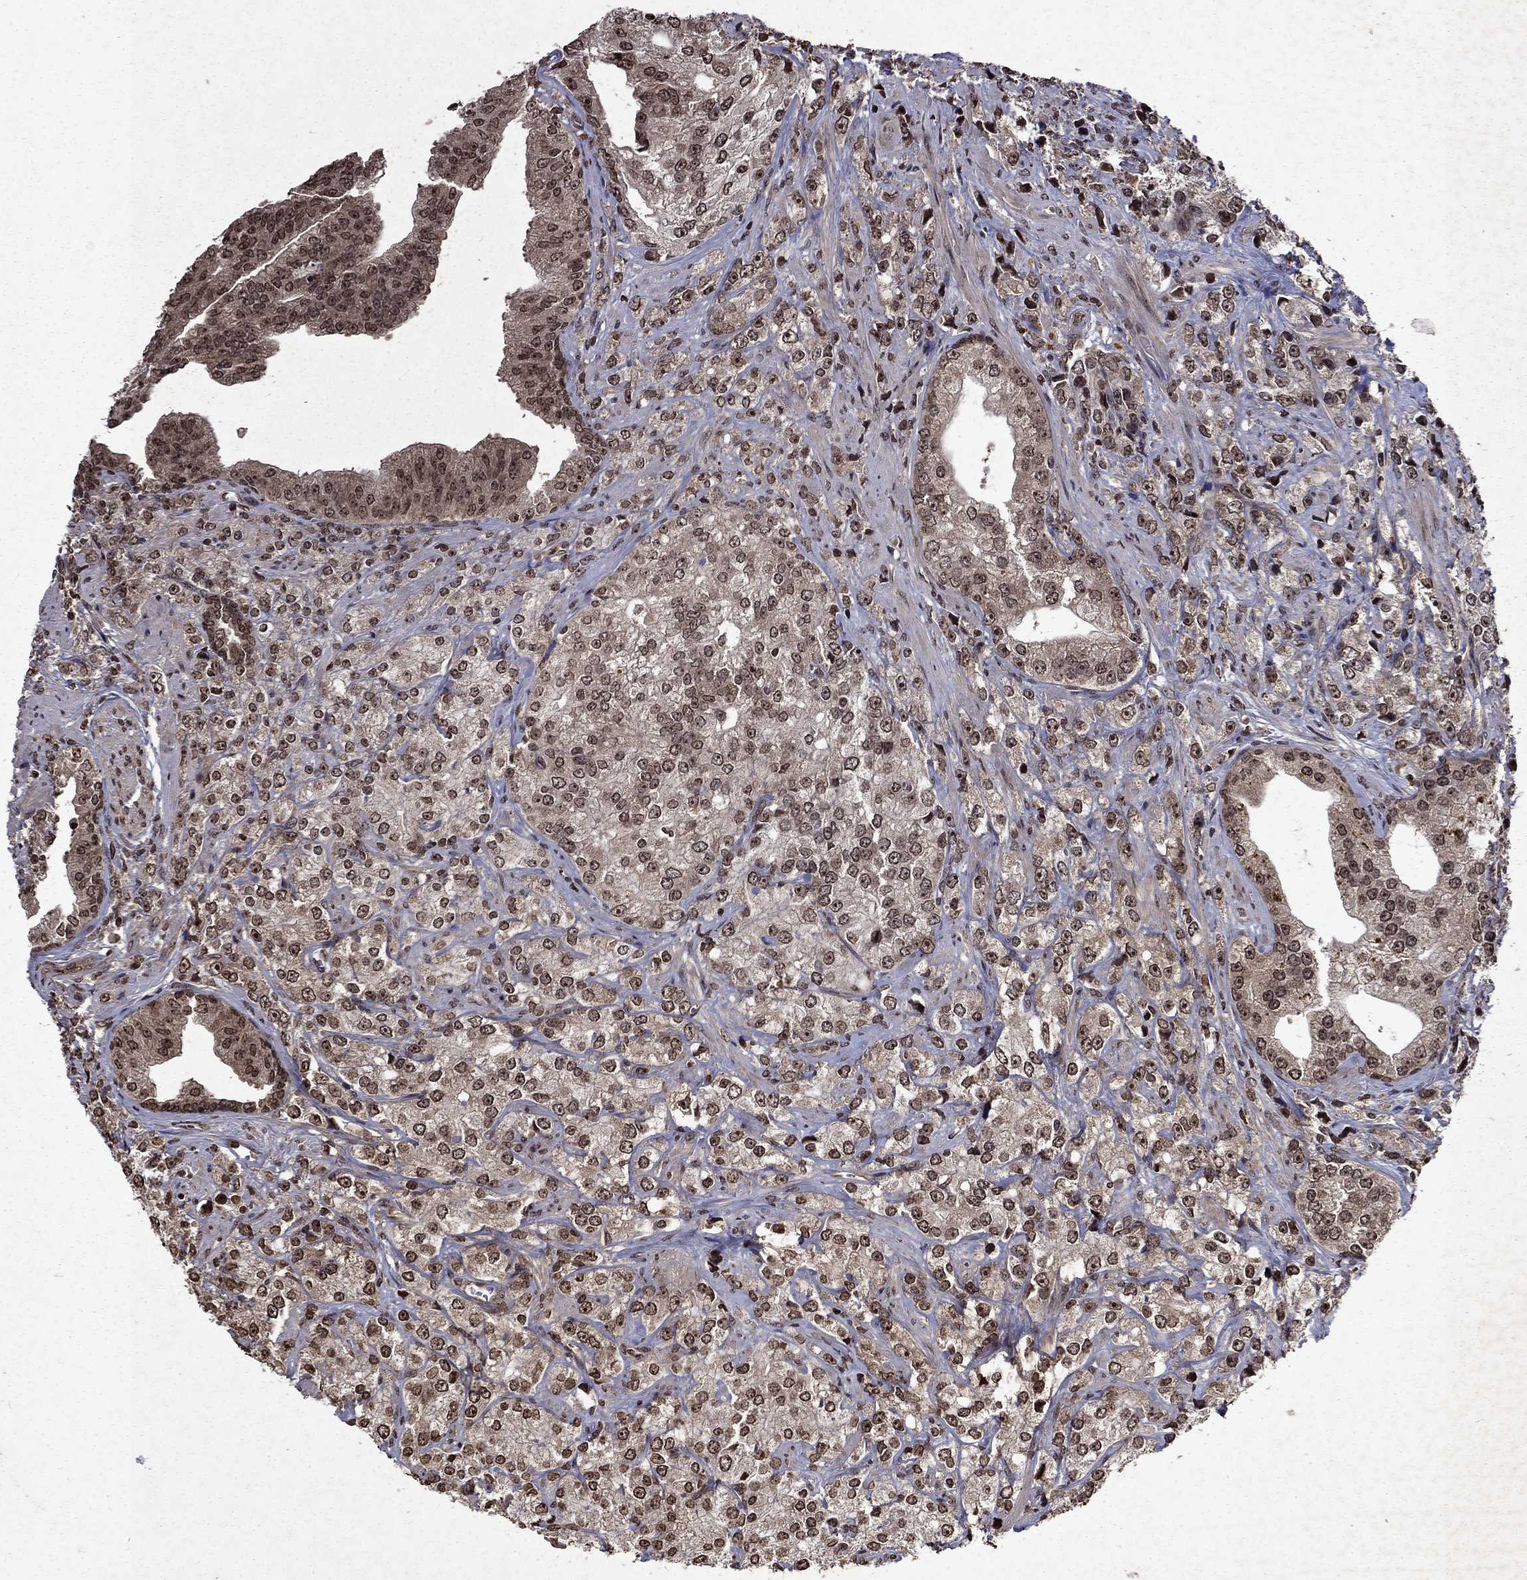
{"staining": {"intensity": "weak", "quantity": ">75%", "location": "cytoplasmic/membranous,nuclear"}, "tissue": "prostate cancer", "cell_type": "Tumor cells", "image_type": "cancer", "snomed": [{"axis": "morphology", "description": "Adenocarcinoma, NOS"}, {"axis": "topography", "description": "Prostate and seminal vesicle, NOS"}, {"axis": "topography", "description": "Prostate"}], "caption": "Protein staining of prostate adenocarcinoma tissue displays weak cytoplasmic/membranous and nuclear expression in approximately >75% of tumor cells. The staining was performed using DAB to visualize the protein expression in brown, while the nuclei were stained in blue with hematoxylin (Magnification: 20x).", "gene": "PIN4", "patient": {"sex": "male", "age": 68}}